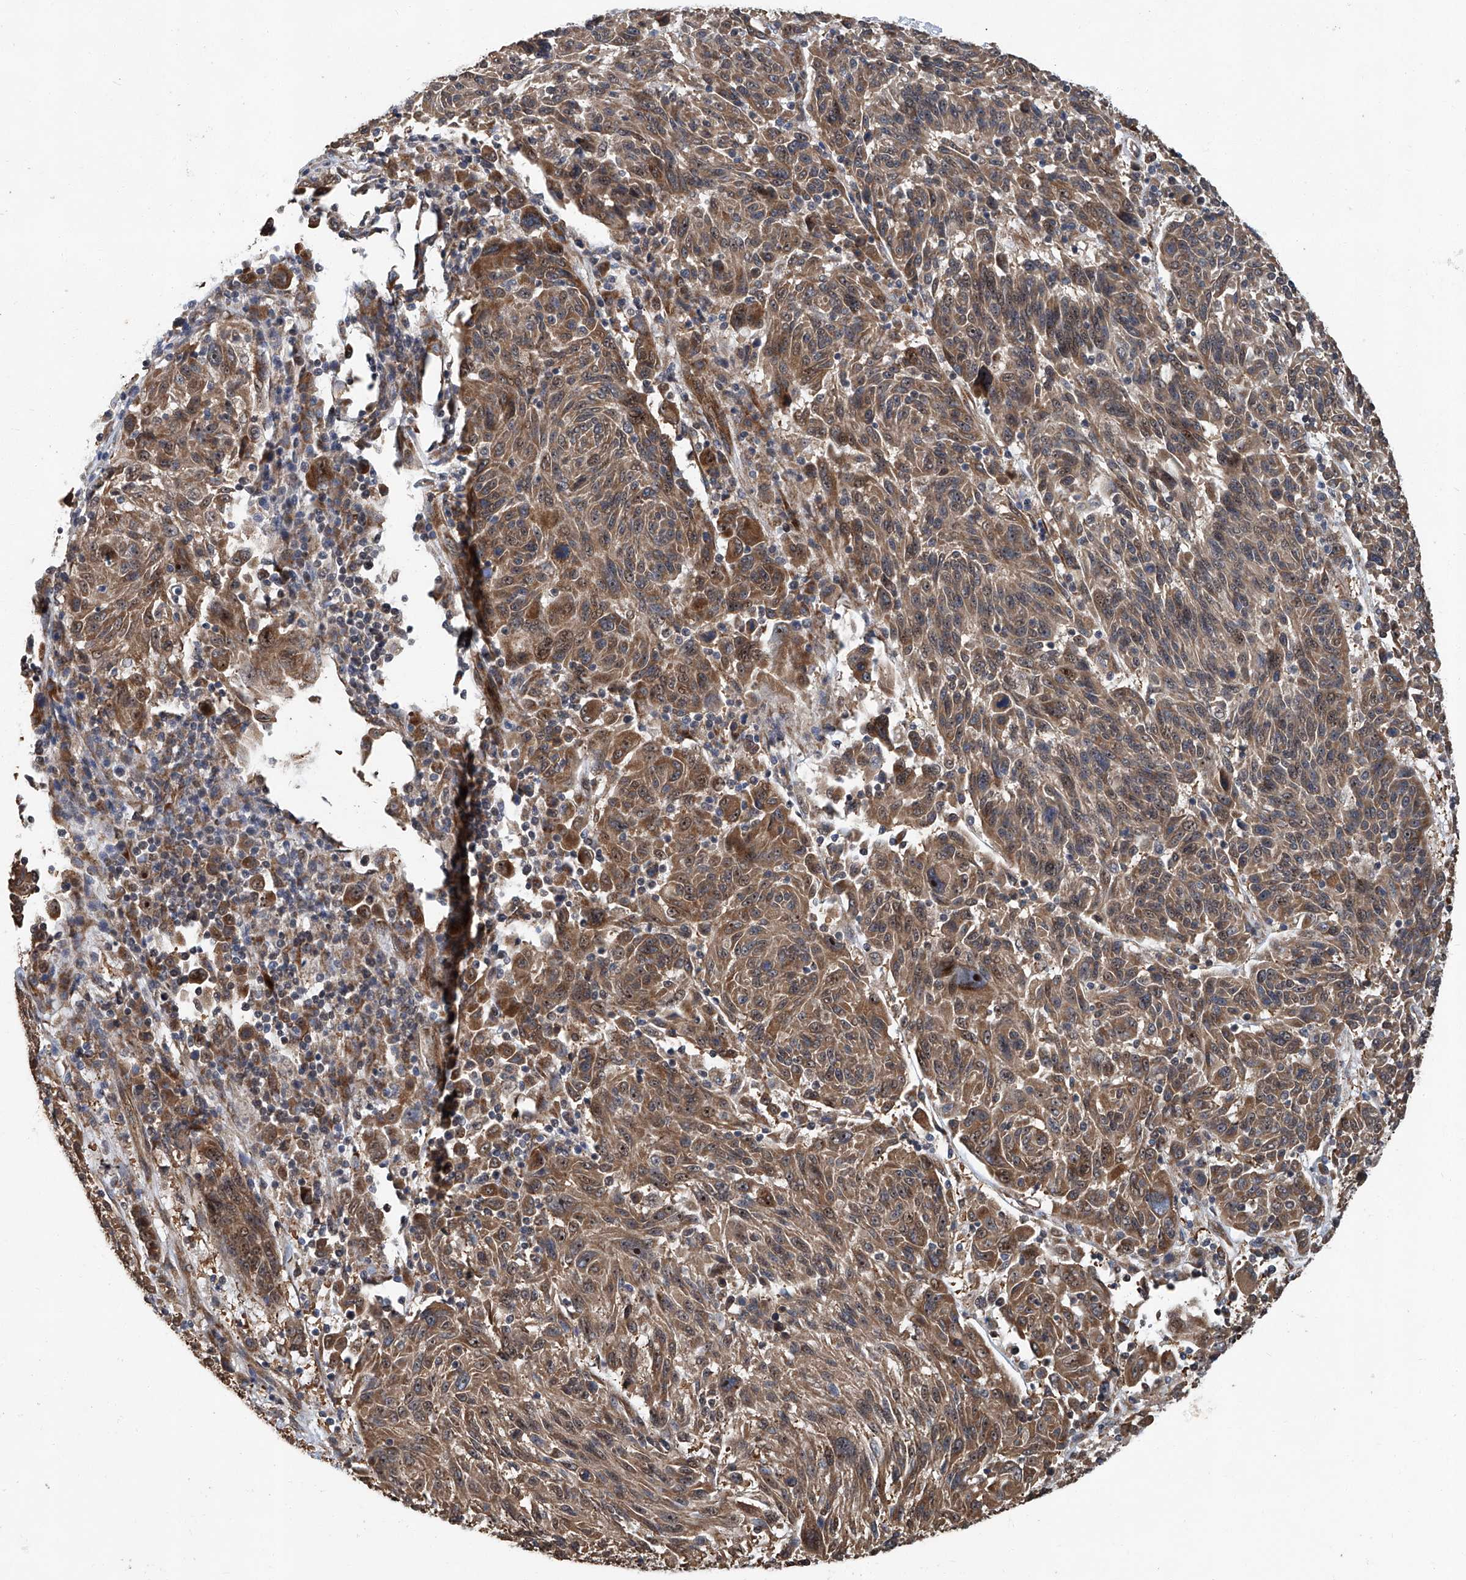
{"staining": {"intensity": "moderate", "quantity": ">75%", "location": "cytoplasmic/membranous,nuclear"}, "tissue": "melanoma", "cell_type": "Tumor cells", "image_type": "cancer", "snomed": [{"axis": "morphology", "description": "Malignant melanoma, NOS"}, {"axis": "topography", "description": "Skin"}], "caption": "Protein expression analysis of human melanoma reveals moderate cytoplasmic/membranous and nuclear positivity in about >75% of tumor cells. Nuclei are stained in blue.", "gene": "GPR132", "patient": {"sex": "male", "age": 53}}